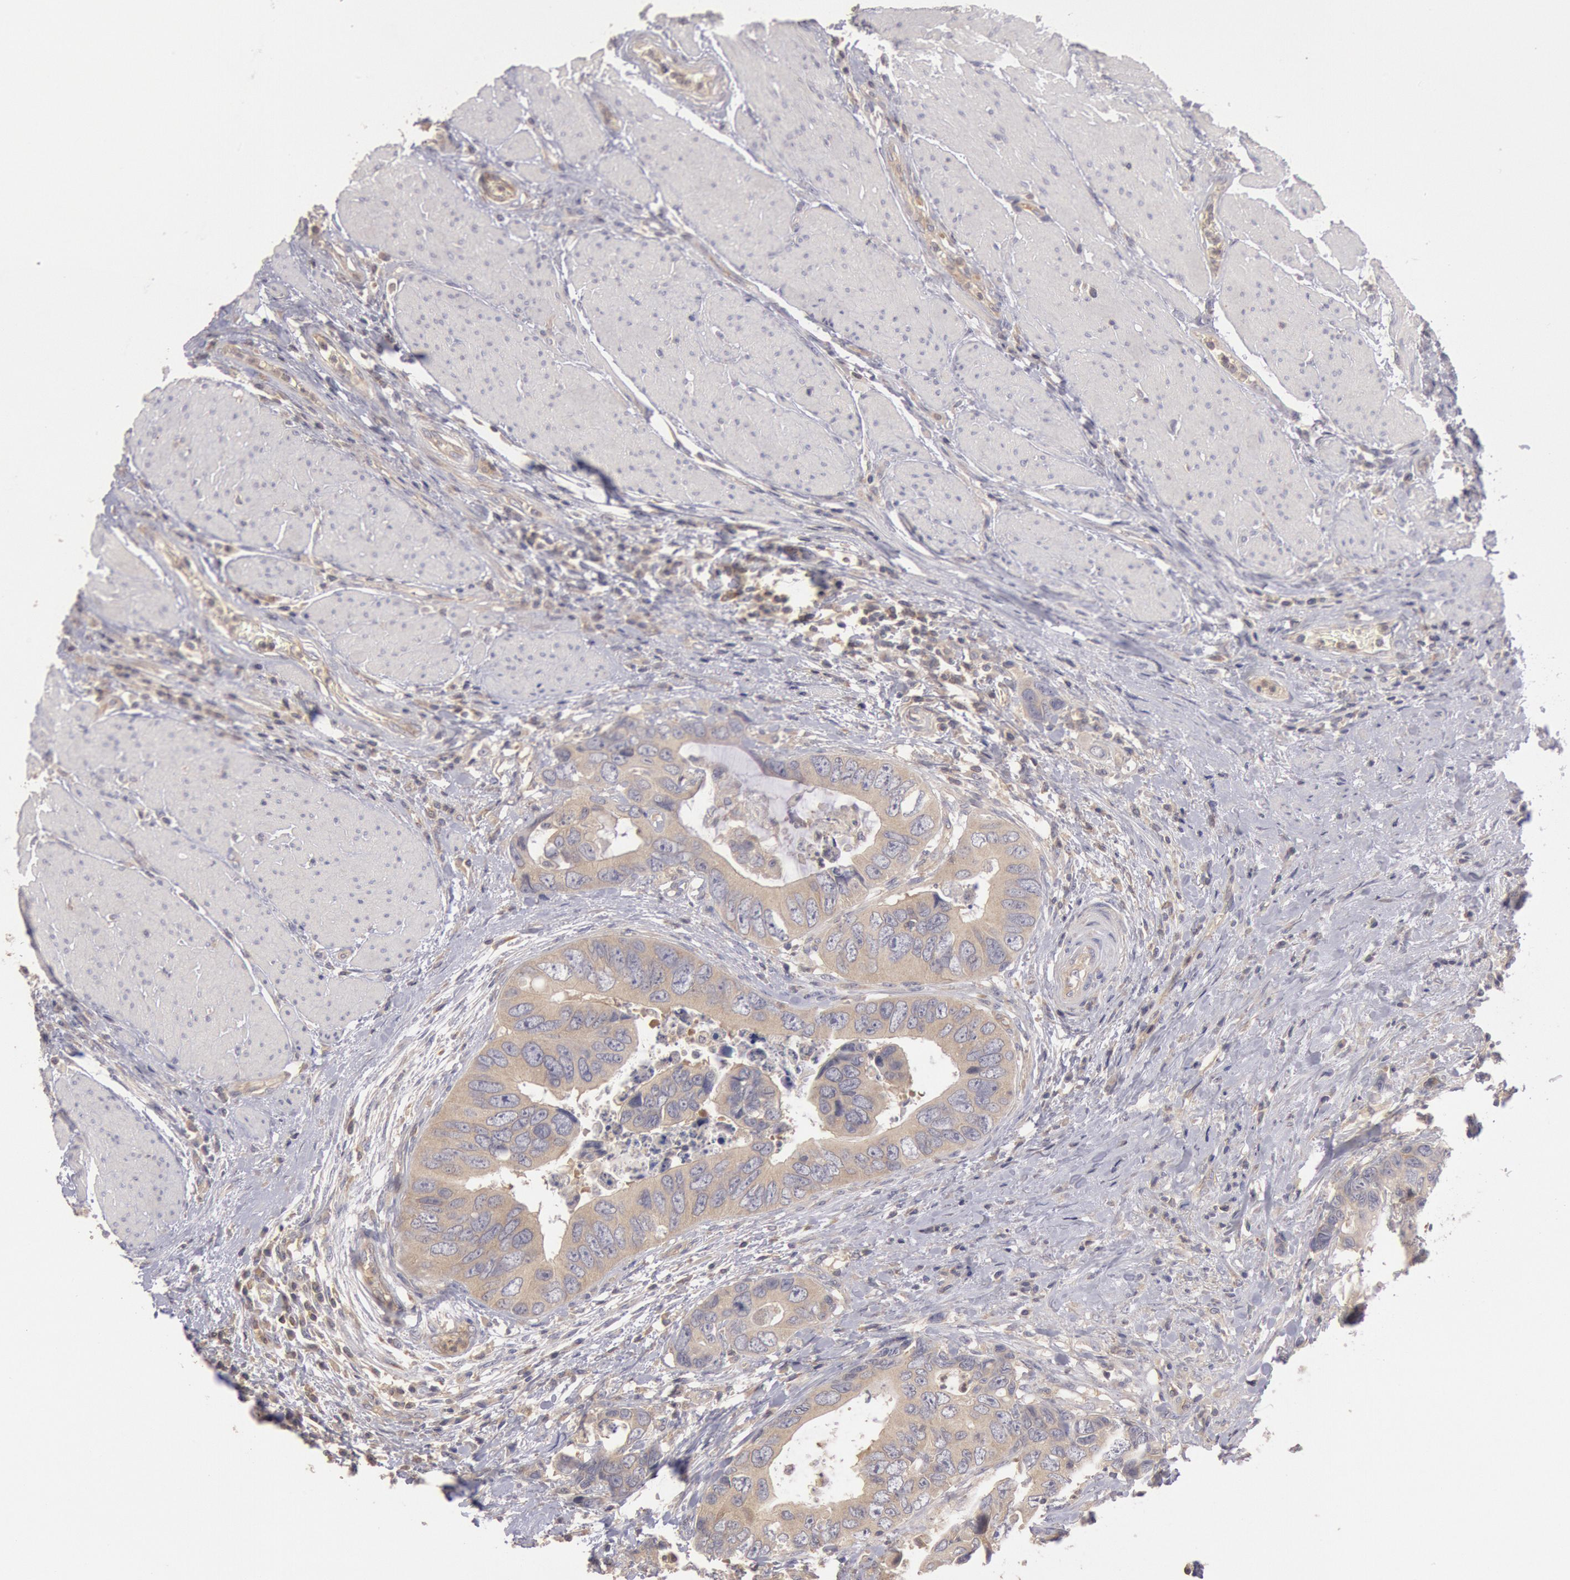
{"staining": {"intensity": "weak", "quantity": ">75%", "location": "cytoplasmic/membranous"}, "tissue": "colorectal cancer", "cell_type": "Tumor cells", "image_type": "cancer", "snomed": [{"axis": "morphology", "description": "Adenocarcinoma, NOS"}, {"axis": "topography", "description": "Rectum"}], "caption": "Protein expression by IHC displays weak cytoplasmic/membranous expression in about >75% of tumor cells in colorectal cancer (adenocarcinoma). (Stains: DAB (3,3'-diaminobenzidine) in brown, nuclei in blue, Microscopy: brightfield microscopy at high magnification).", "gene": "PIK3R1", "patient": {"sex": "female", "age": 67}}